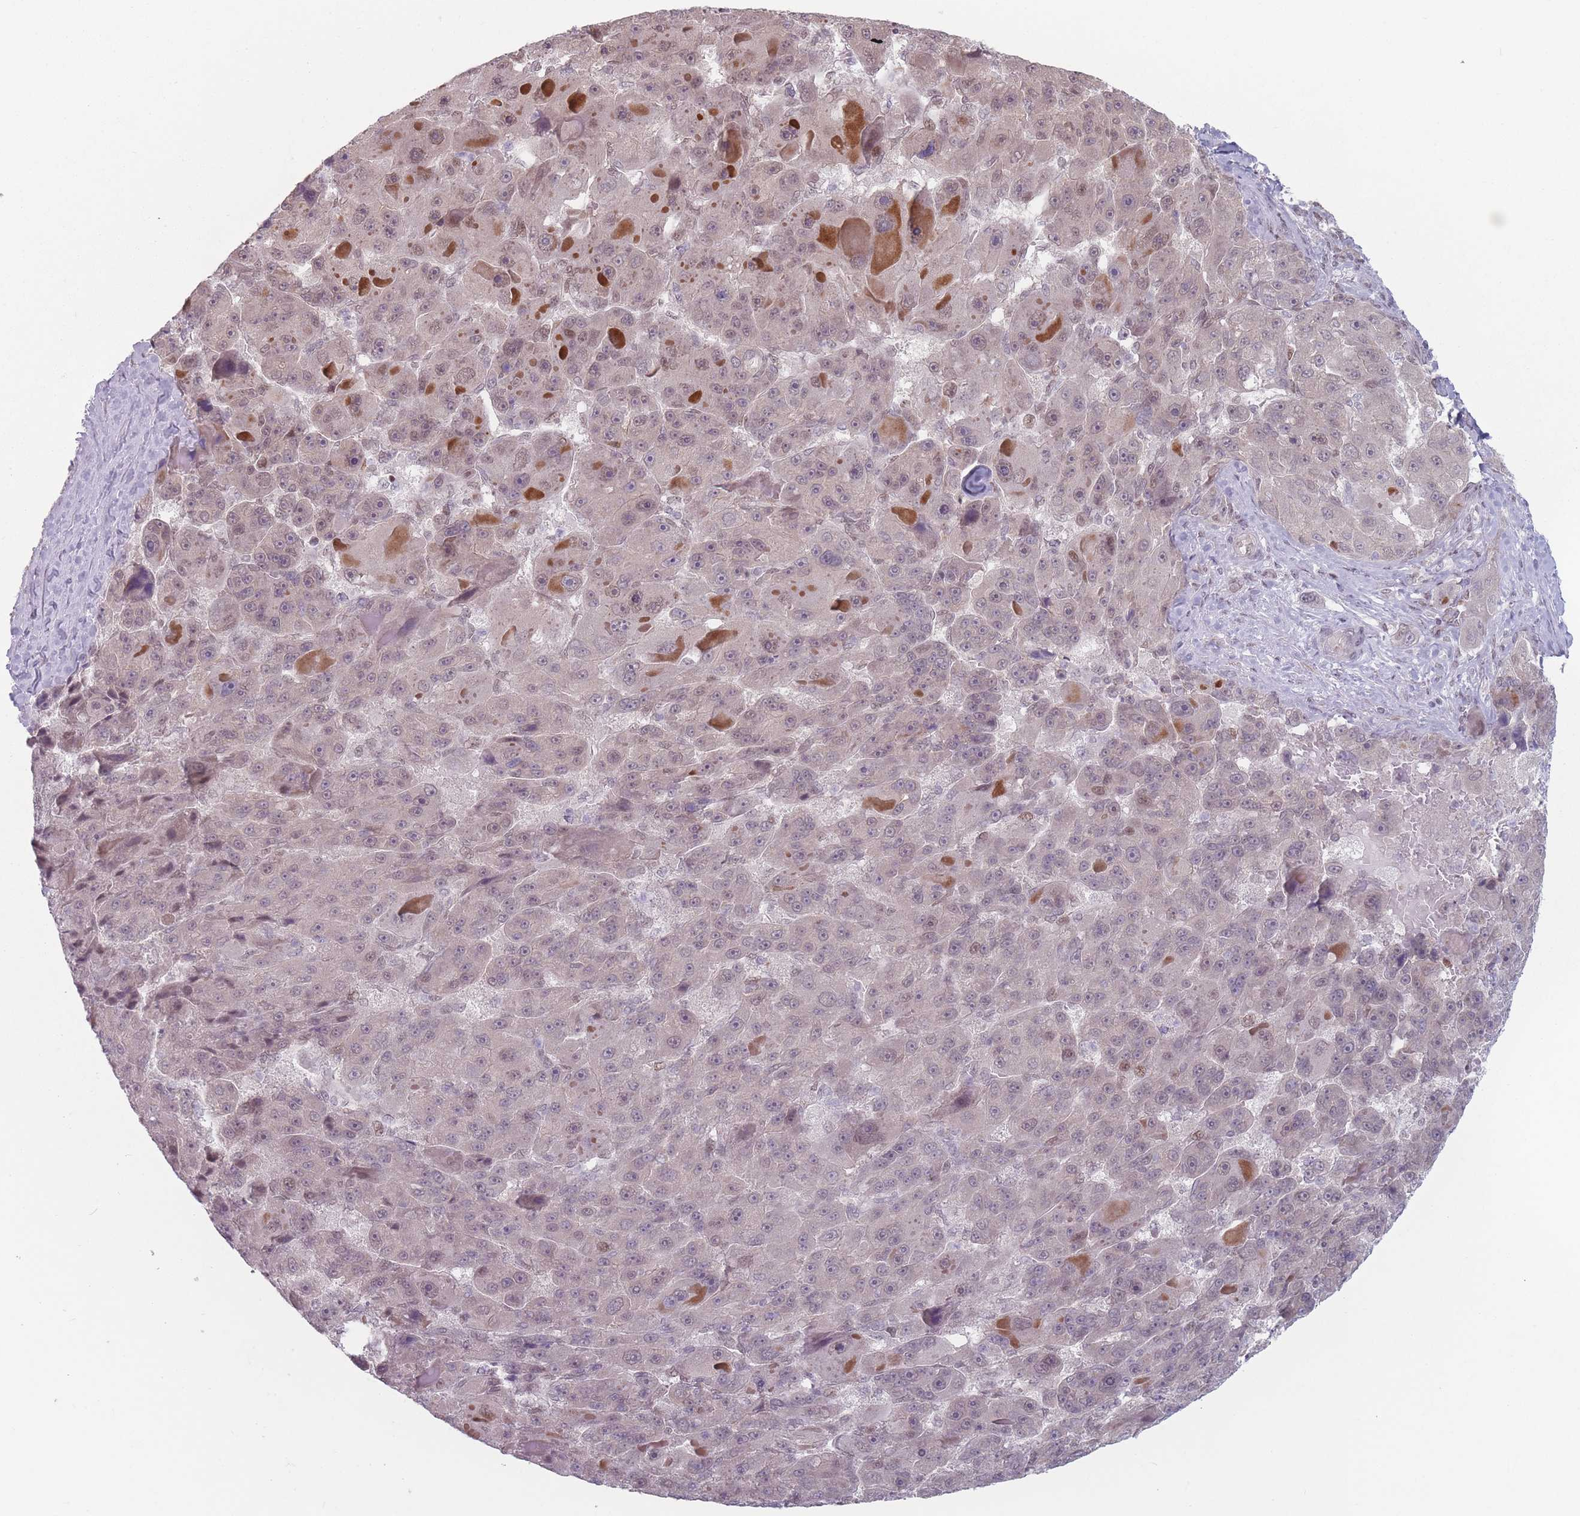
{"staining": {"intensity": "weak", "quantity": "25%-75%", "location": "nuclear"}, "tissue": "liver cancer", "cell_type": "Tumor cells", "image_type": "cancer", "snomed": [{"axis": "morphology", "description": "Carcinoma, Hepatocellular, NOS"}, {"axis": "topography", "description": "Liver"}], "caption": "IHC of human hepatocellular carcinoma (liver) displays low levels of weak nuclear expression in approximately 25%-75% of tumor cells. (DAB IHC with brightfield microscopy, high magnification).", "gene": "SH3BGRL2", "patient": {"sex": "male", "age": 76}}